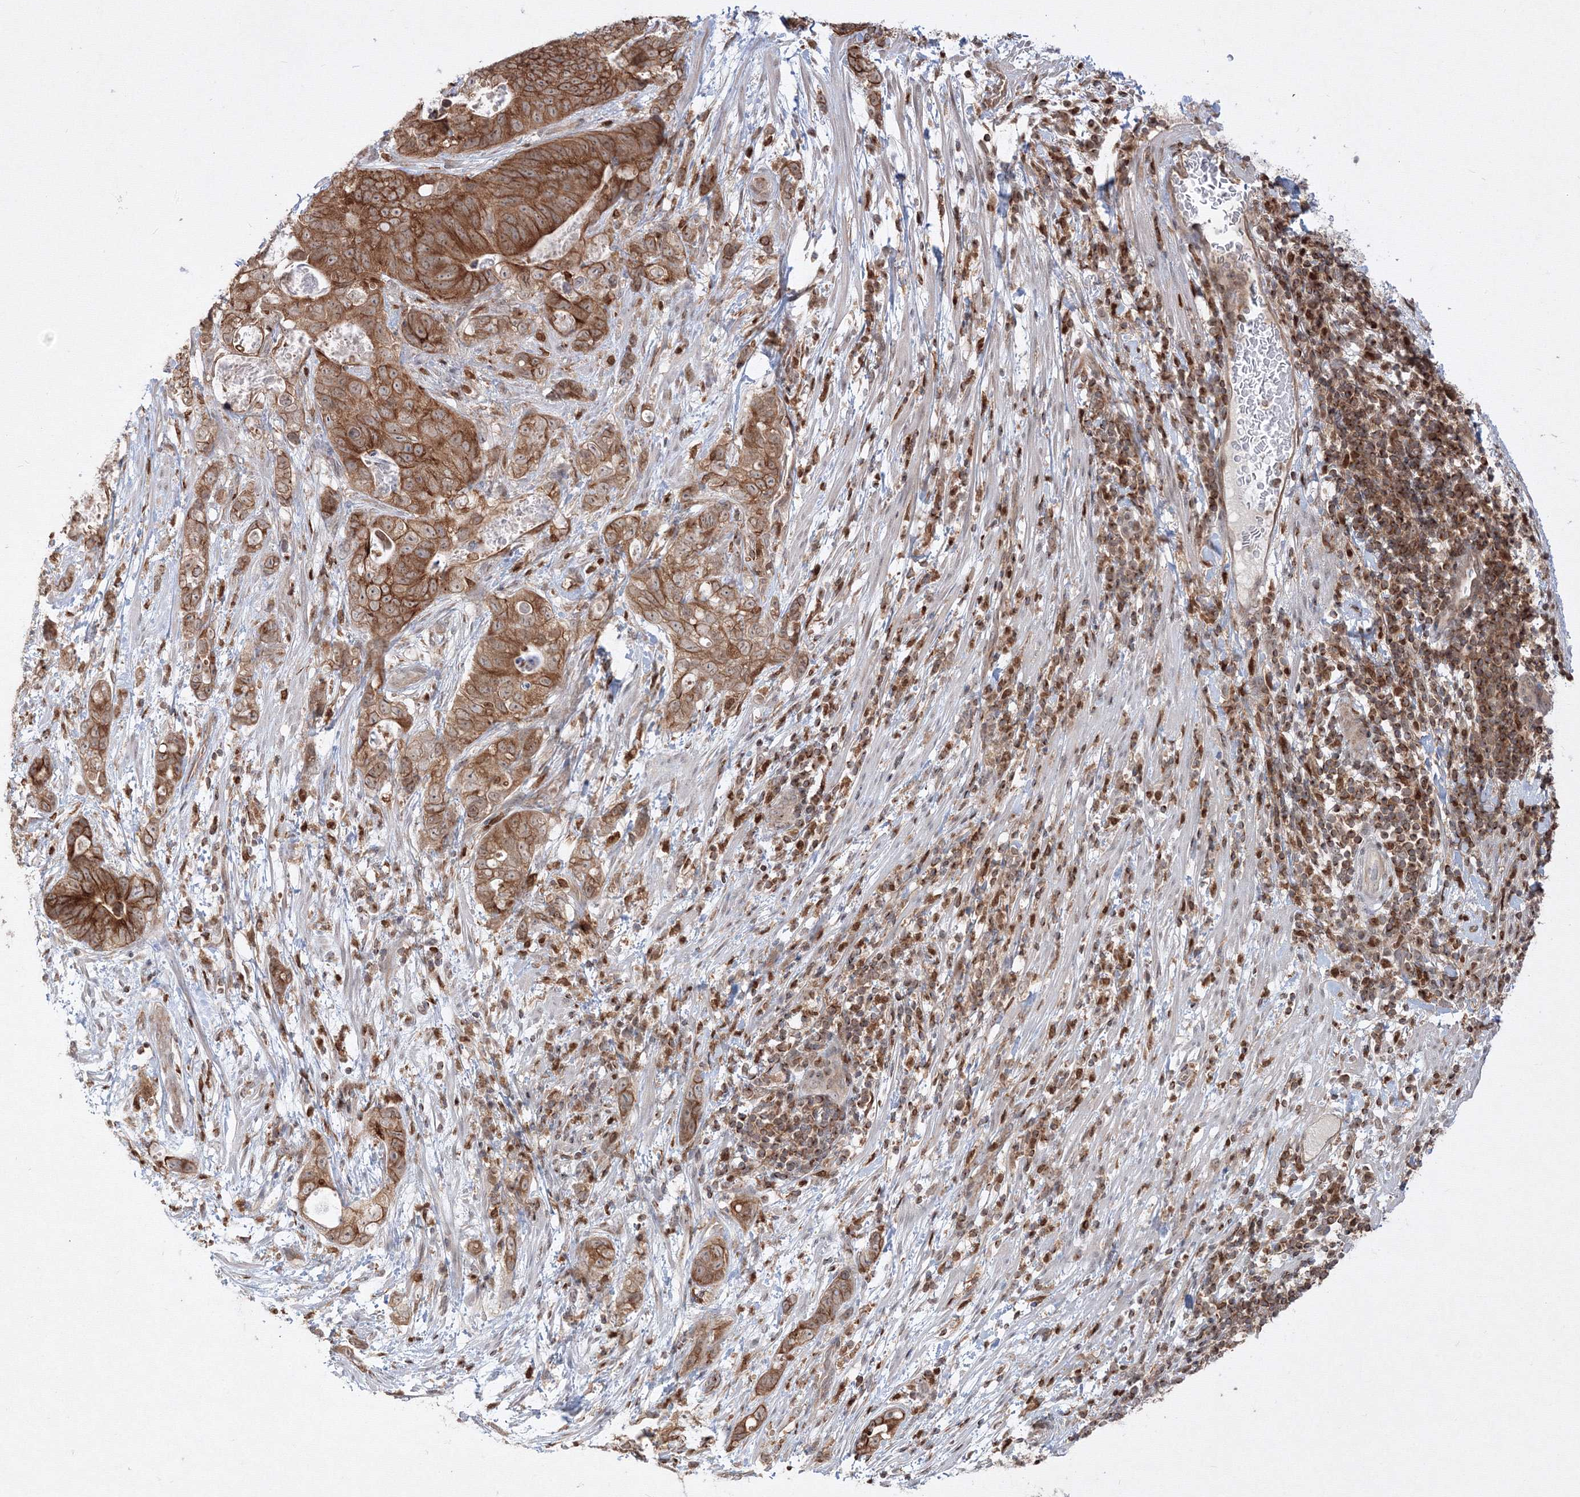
{"staining": {"intensity": "moderate", "quantity": ">75%", "location": "cytoplasmic/membranous"}, "tissue": "stomach cancer", "cell_type": "Tumor cells", "image_type": "cancer", "snomed": [{"axis": "morphology", "description": "Normal tissue, NOS"}, {"axis": "morphology", "description": "Adenocarcinoma, NOS"}, {"axis": "topography", "description": "Stomach"}], "caption": "Adenocarcinoma (stomach) was stained to show a protein in brown. There is medium levels of moderate cytoplasmic/membranous positivity in about >75% of tumor cells.", "gene": "TMEM50B", "patient": {"sex": "female", "age": 89}}